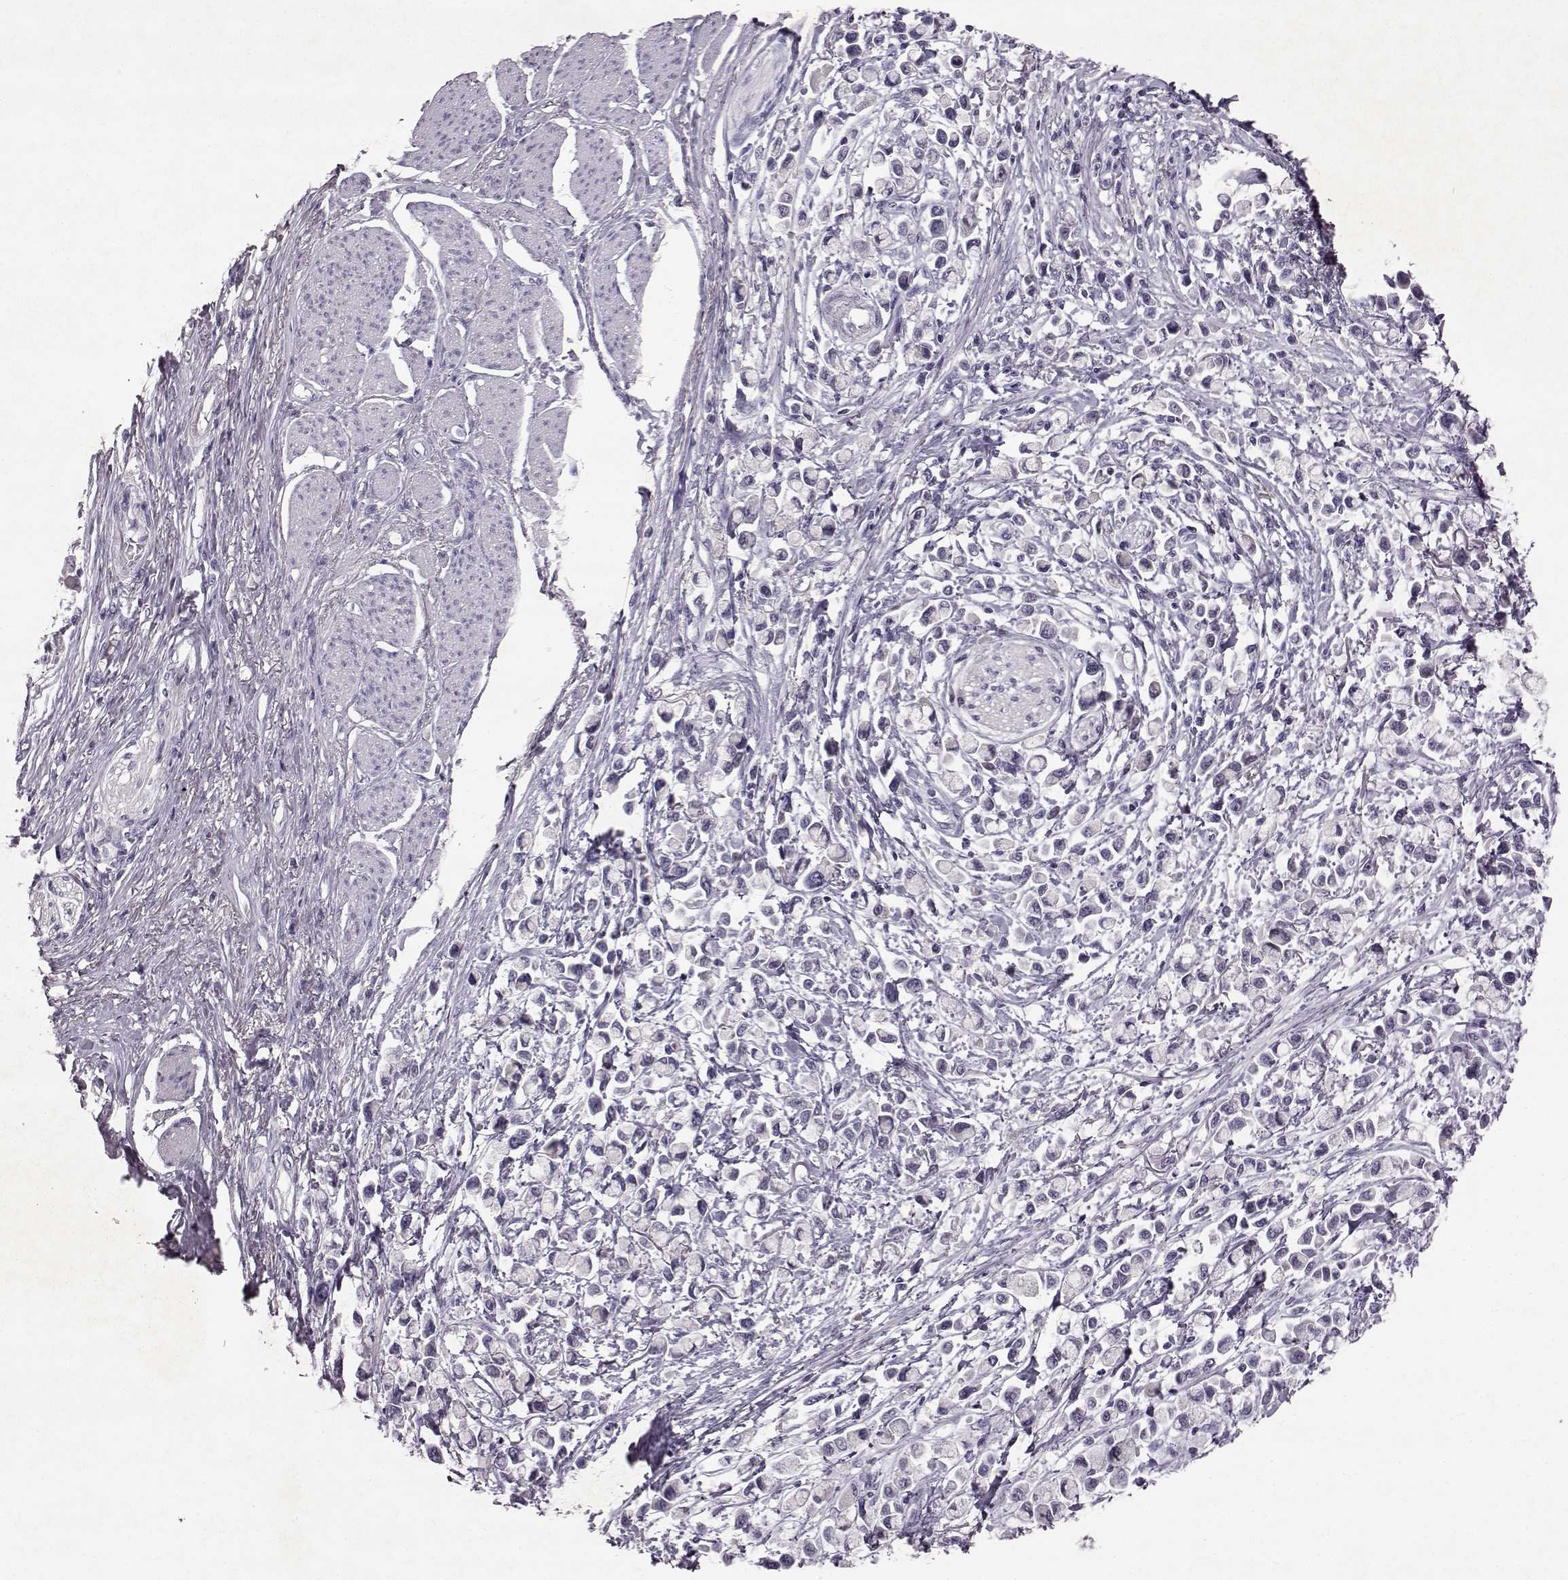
{"staining": {"intensity": "negative", "quantity": "none", "location": "none"}, "tissue": "stomach cancer", "cell_type": "Tumor cells", "image_type": "cancer", "snomed": [{"axis": "morphology", "description": "Adenocarcinoma, NOS"}, {"axis": "topography", "description": "Stomach"}], "caption": "Adenocarcinoma (stomach) was stained to show a protein in brown. There is no significant expression in tumor cells. (DAB (3,3'-diaminobenzidine) IHC with hematoxylin counter stain).", "gene": "SPAG17", "patient": {"sex": "female", "age": 81}}